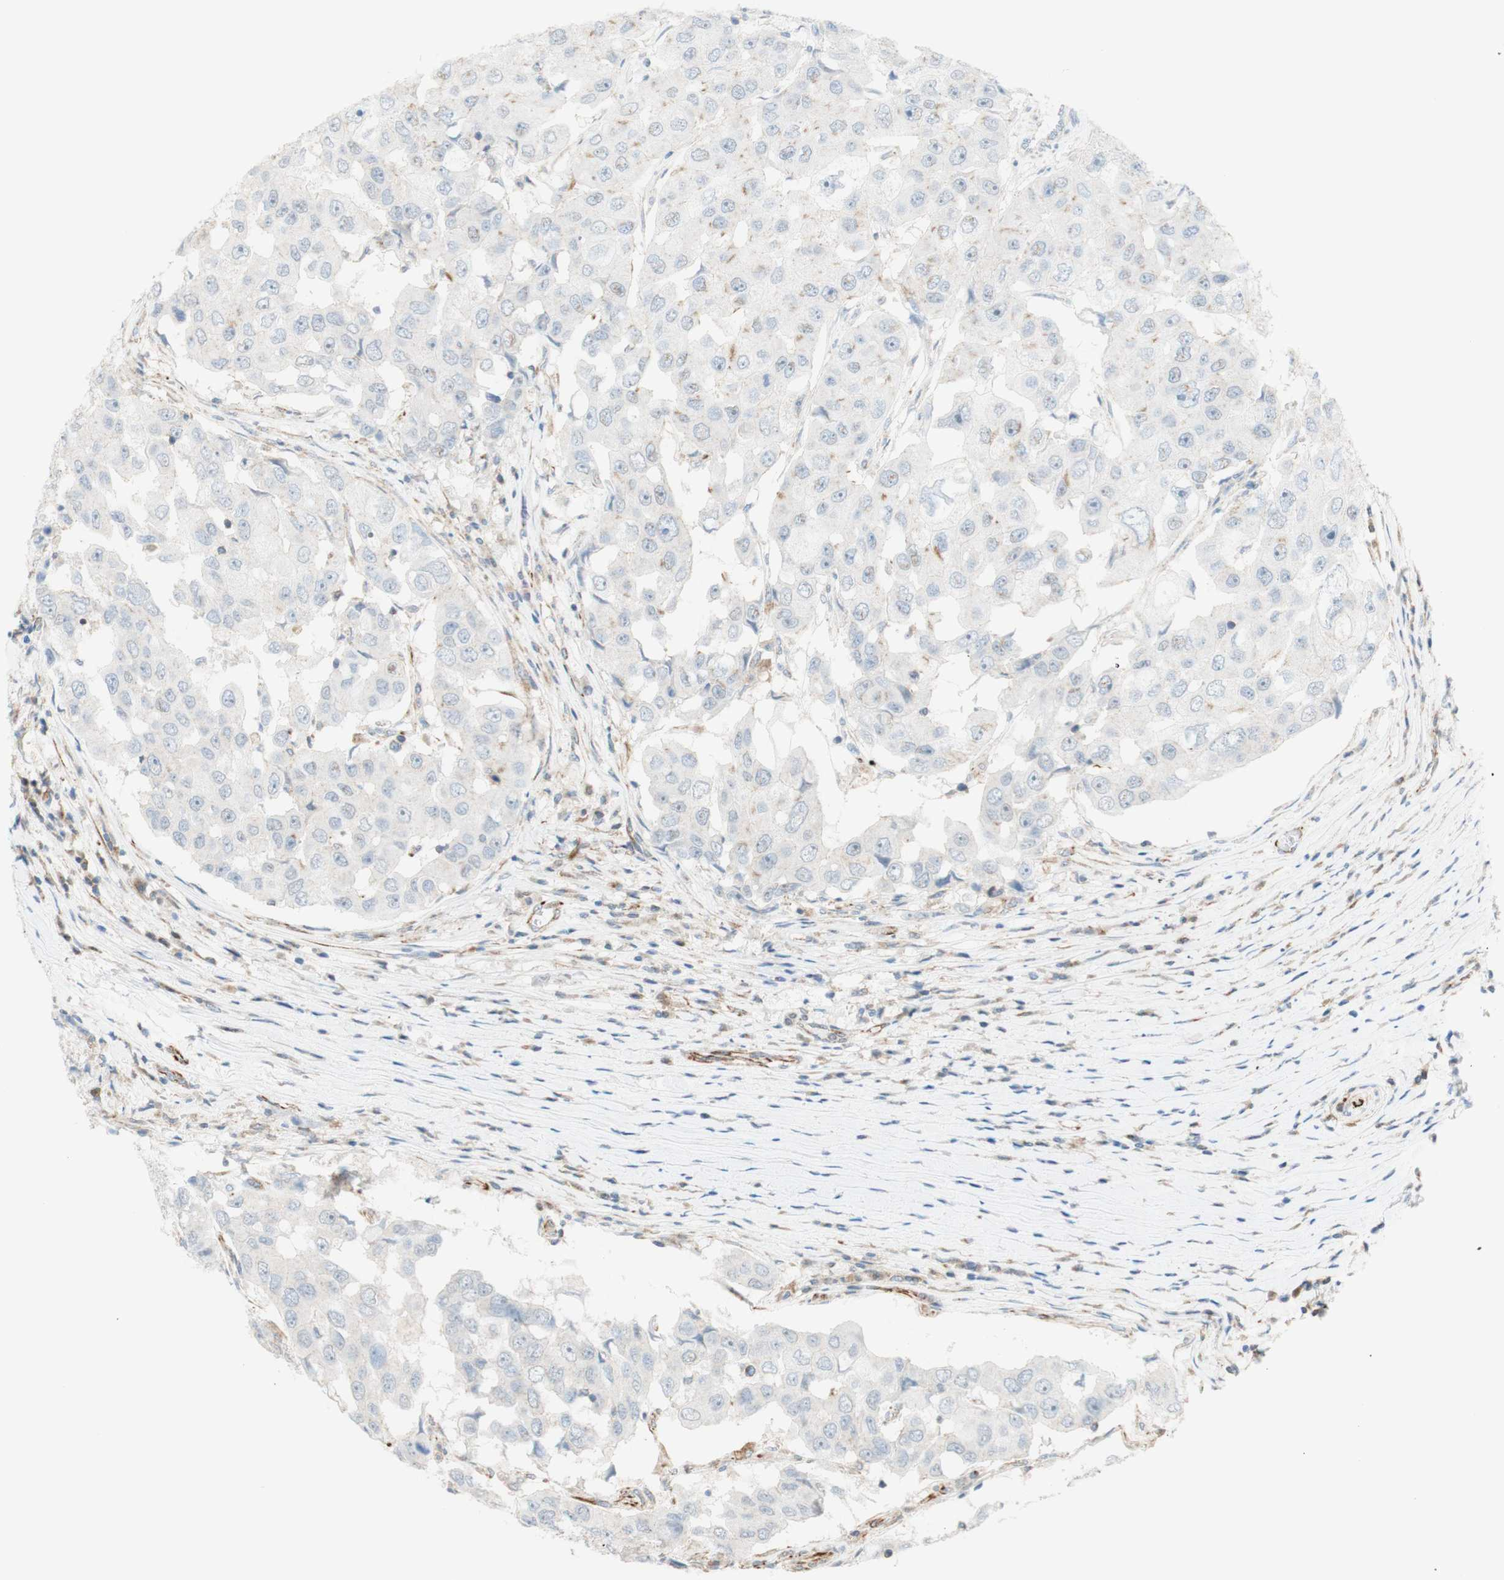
{"staining": {"intensity": "negative", "quantity": "none", "location": "none"}, "tissue": "breast cancer", "cell_type": "Tumor cells", "image_type": "cancer", "snomed": [{"axis": "morphology", "description": "Duct carcinoma"}, {"axis": "topography", "description": "Breast"}], "caption": "Tumor cells are negative for brown protein staining in infiltrating ductal carcinoma (breast).", "gene": "POU2AF1", "patient": {"sex": "female", "age": 27}}